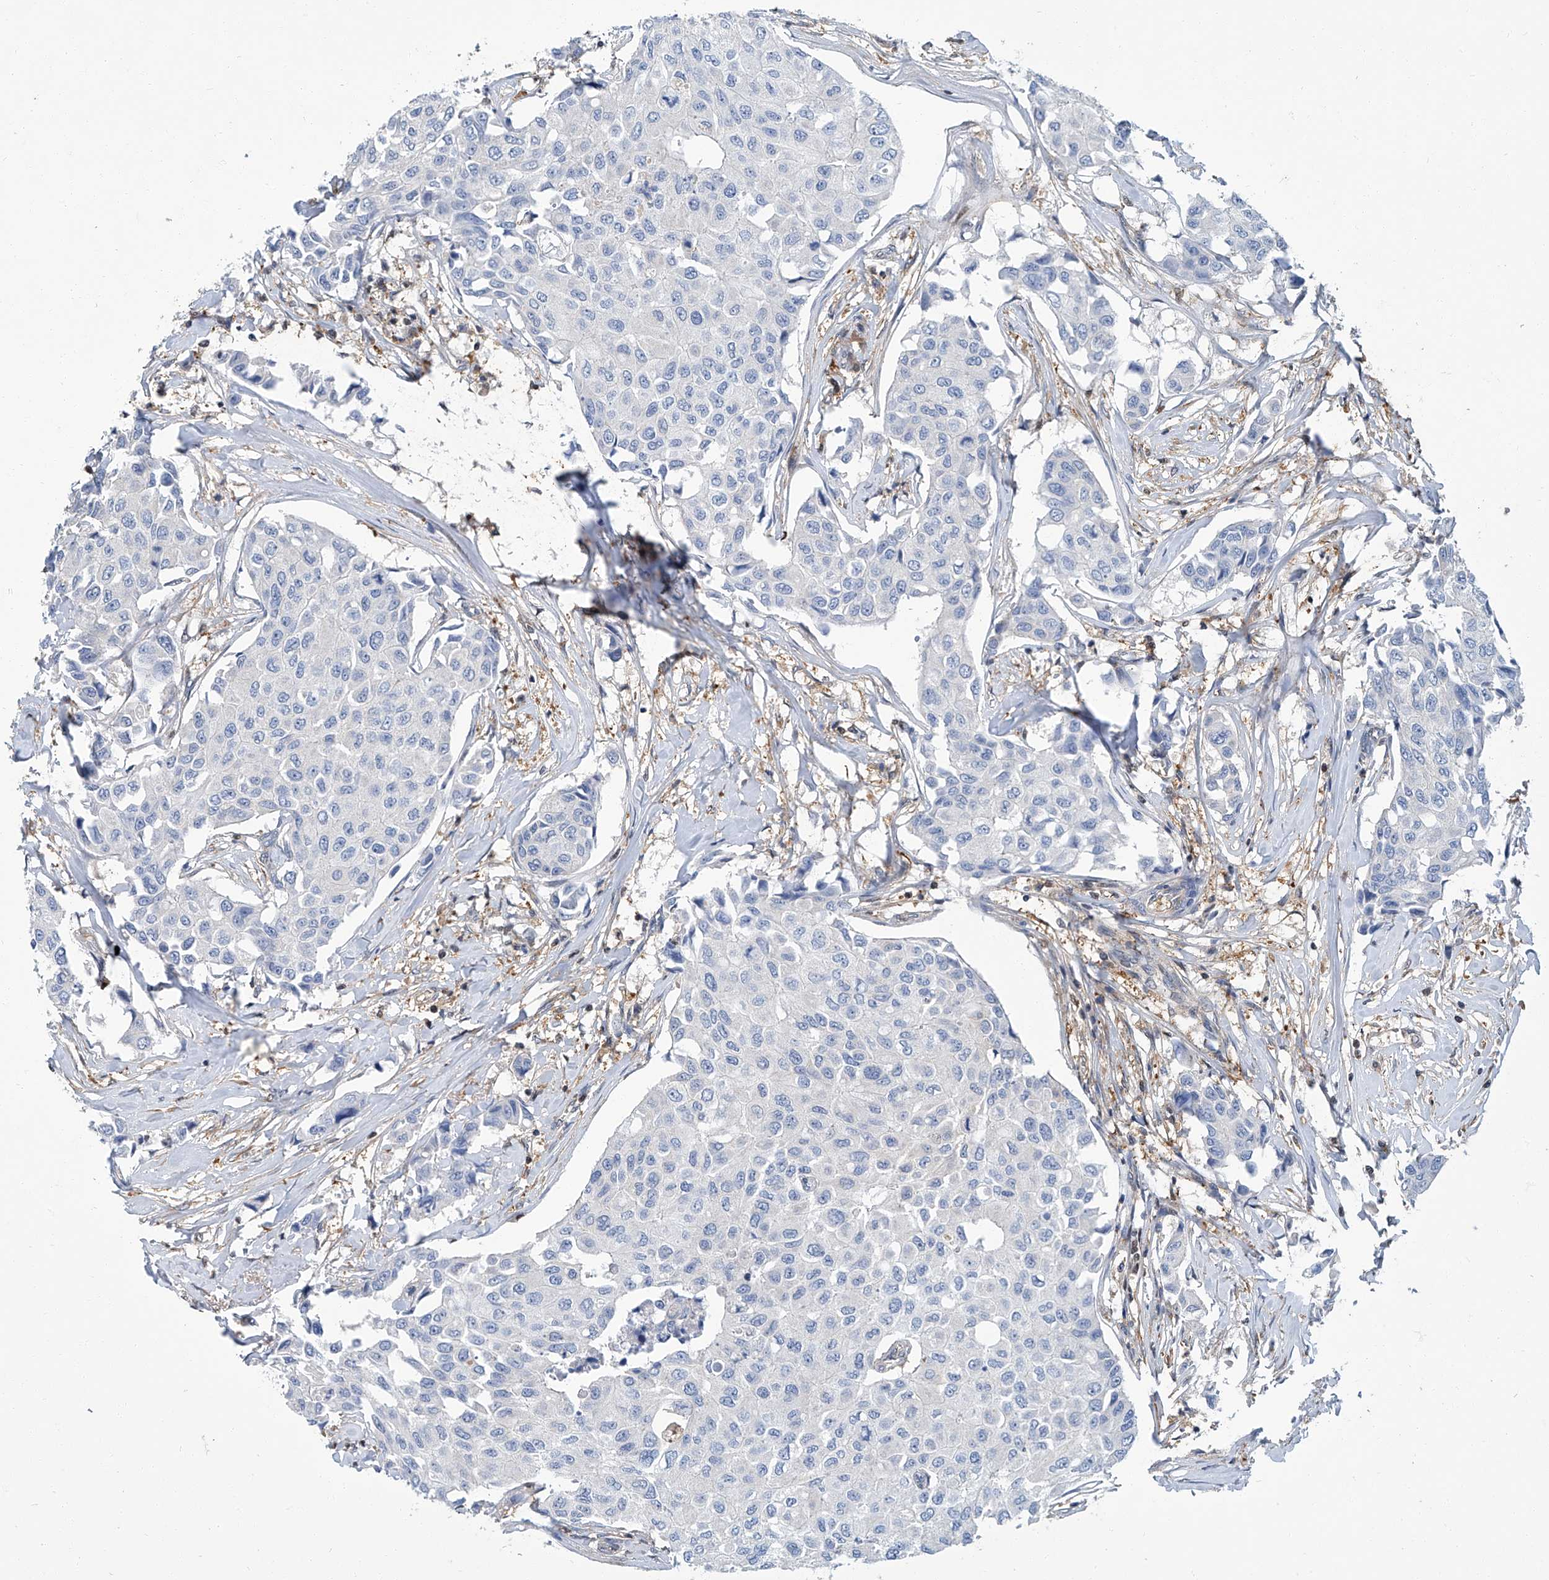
{"staining": {"intensity": "negative", "quantity": "none", "location": "none"}, "tissue": "breast cancer", "cell_type": "Tumor cells", "image_type": "cancer", "snomed": [{"axis": "morphology", "description": "Duct carcinoma"}, {"axis": "topography", "description": "Breast"}], "caption": "This is a photomicrograph of IHC staining of breast cancer (invasive ductal carcinoma), which shows no expression in tumor cells.", "gene": "PSMB10", "patient": {"sex": "female", "age": 80}}